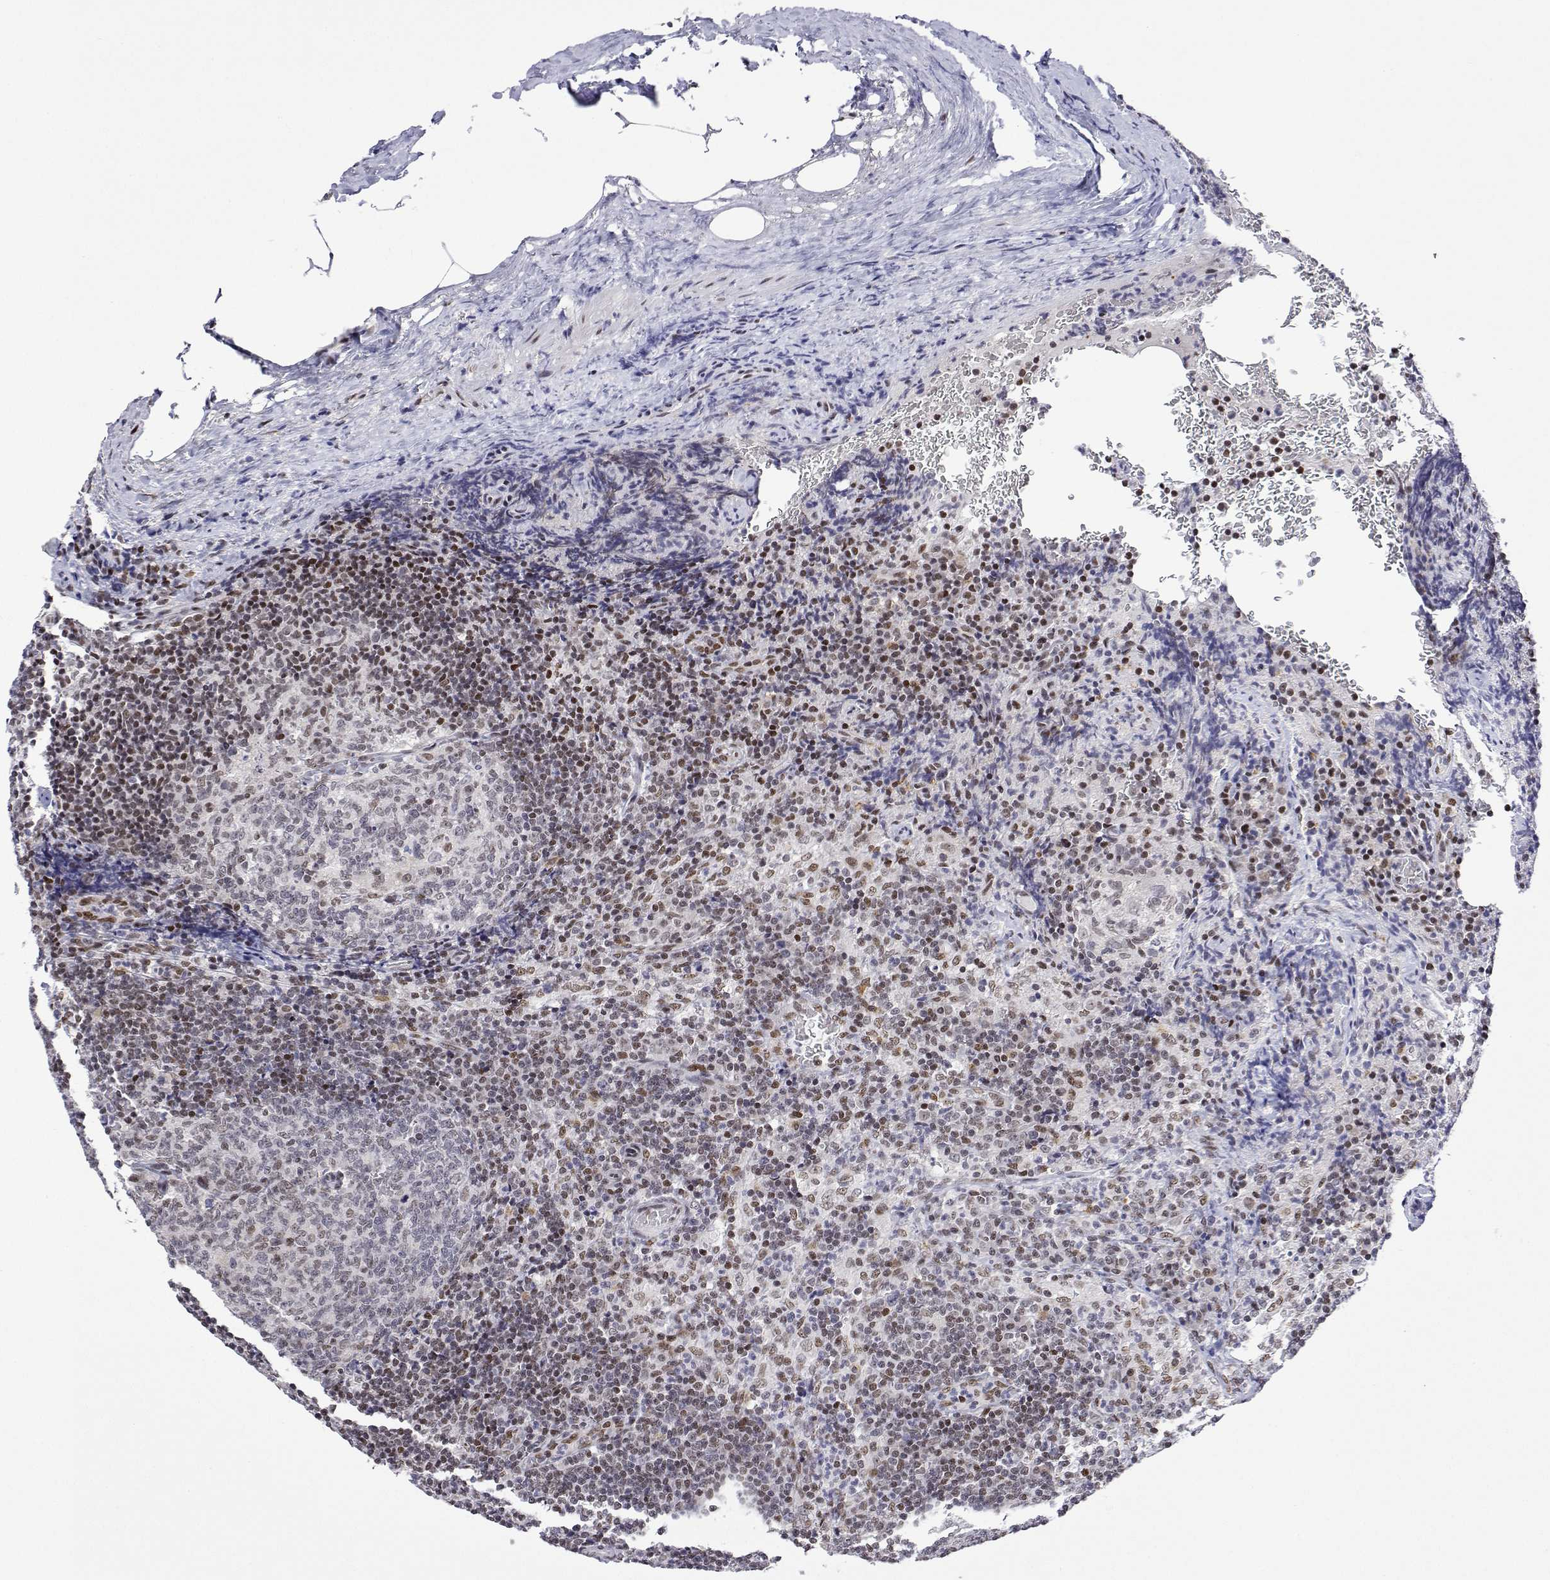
{"staining": {"intensity": "negative", "quantity": "none", "location": "none"}, "tissue": "lymph node", "cell_type": "Germinal center cells", "image_type": "normal", "snomed": [{"axis": "morphology", "description": "Normal tissue, NOS"}, {"axis": "topography", "description": "Lymph node"}], "caption": "Immunohistochemistry (IHC) of unremarkable human lymph node demonstrates no positivity in germinal center cells.", "gene": "XPC", "patient": {"sex": "male", "age": 67}}